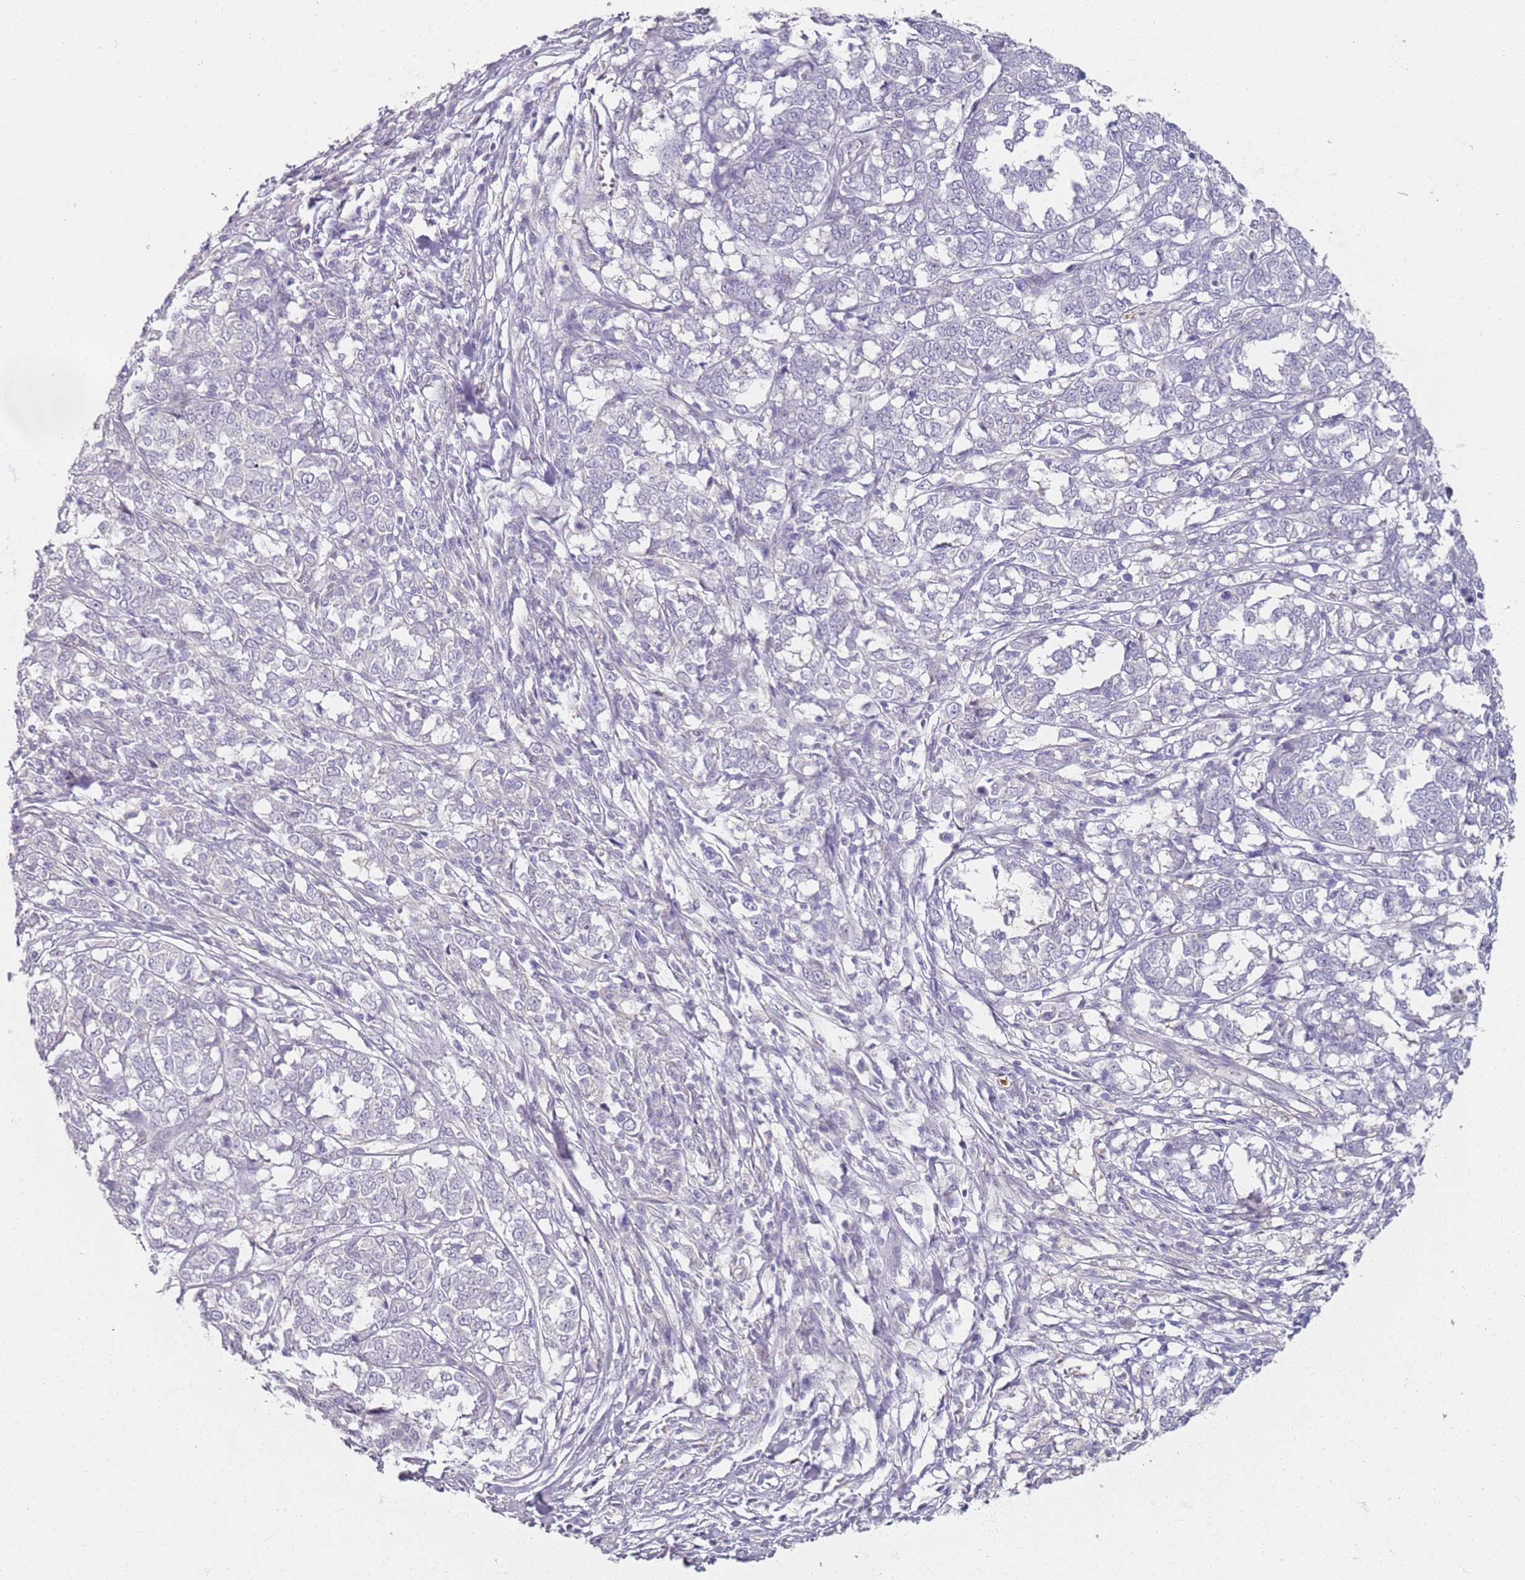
{"staining": {"intensity": "negative", "quantity": "none", "location": "none"}, "tissue": "melanoma", "cell_type": "Tumor cells", "image_type": "cancer", "snomed": [{"axis": "morphology", "description": "Malignant melanoma, NOS"}, {"axis": "topography", "description": "Skin"}], "caption": "This histopathology image is of melanoma stained with immunohistochemistry to label a protein in brown with the nuclei are counter-stained blue. There is no staining in tumor cells.", "gene": "CD40LG", "patient": {"sex": "female", "age": 72}}